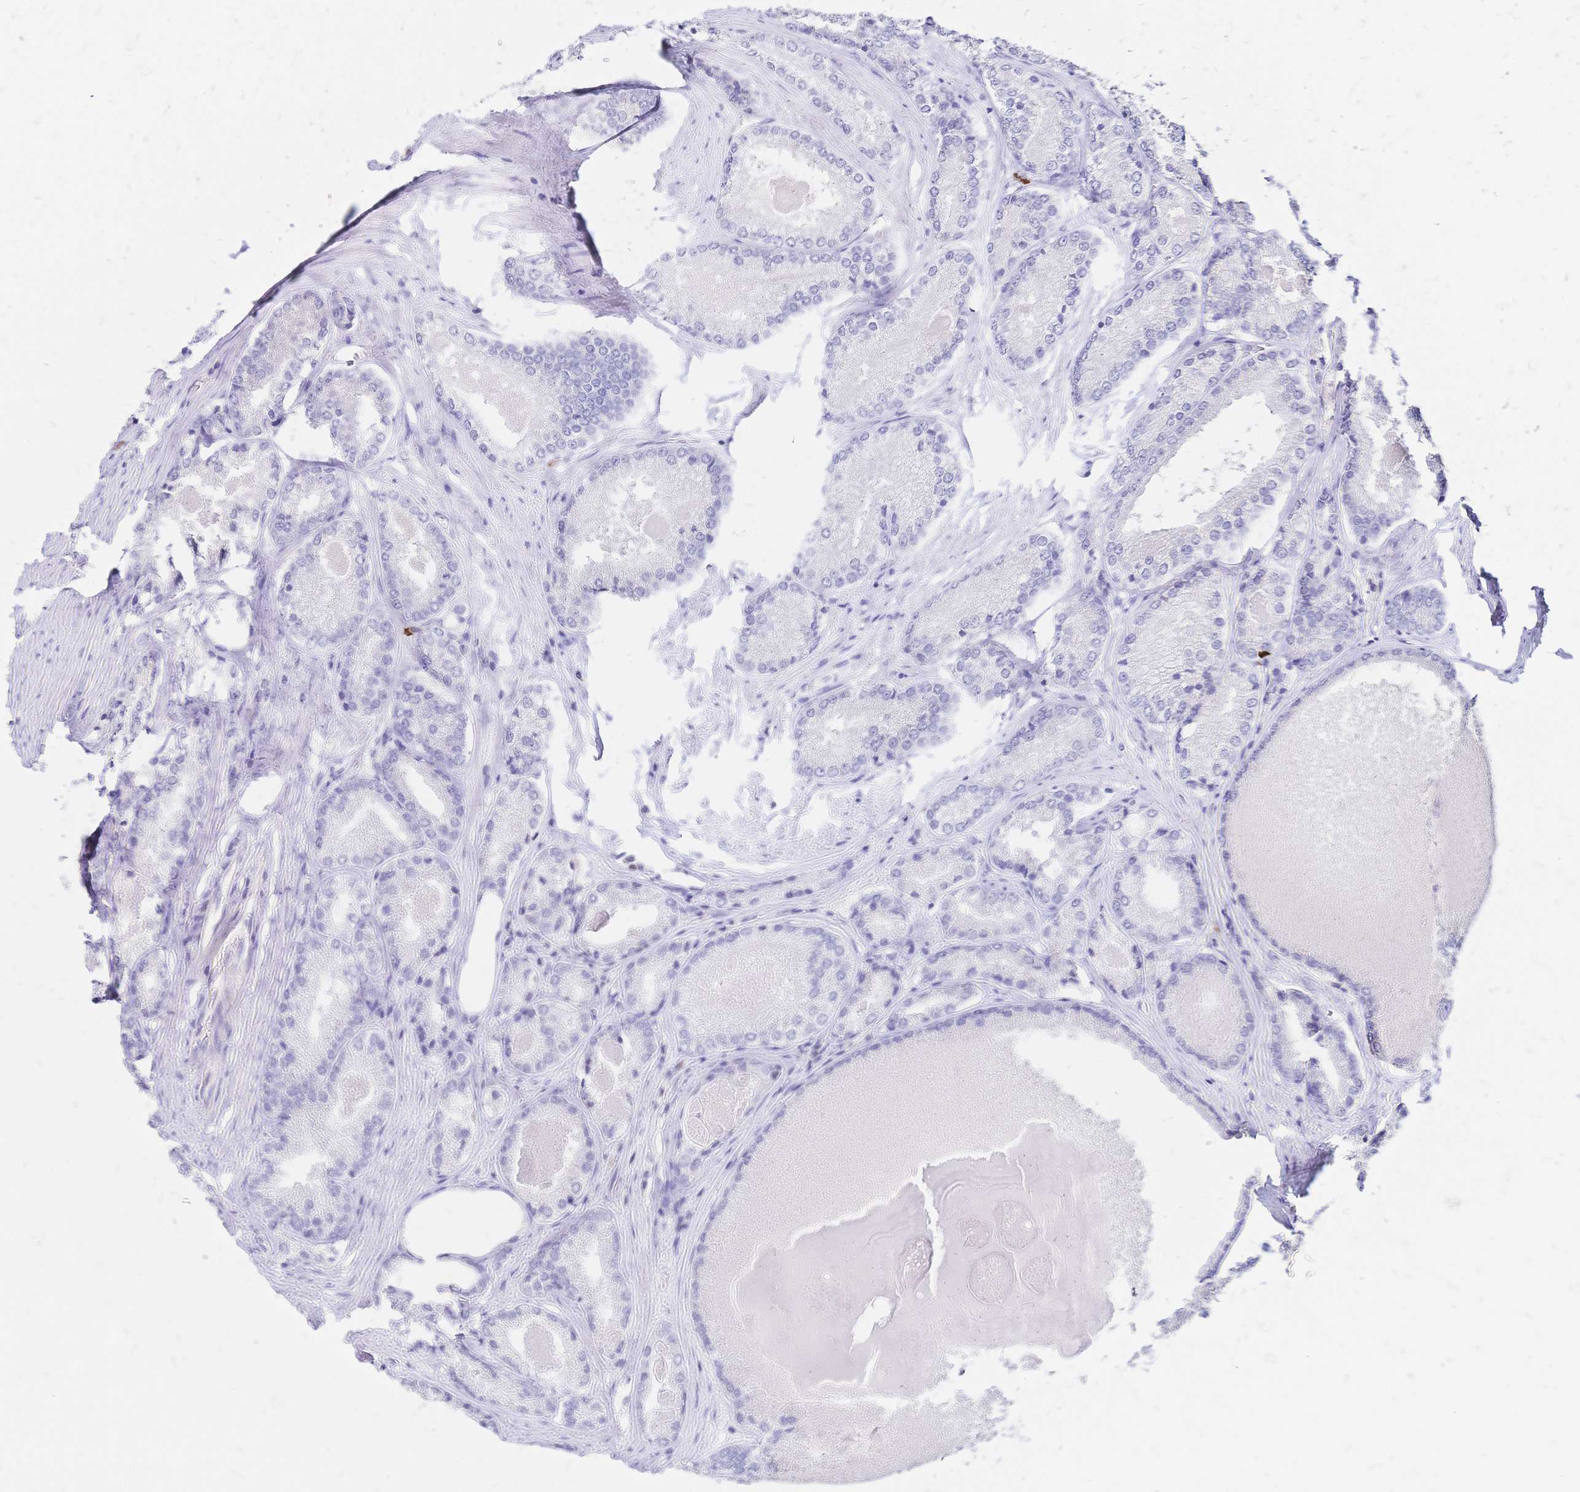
{"staining": {"intensity": "negative", "quantity": "none", "location": "none"}, "tissue": "prostate cancer", "cell_type": "Tumor cells", "image_type": "cancer", "snomed": [{"axis": "morphology", "description": "Adenocarcinoma, NOS"}, {"axis": "morphology", "description": "Adenocarcinoma, Low grade"}, {"axis": "topography", "description": "Prostate"}], "caption": "High magnification brightfield microscopy of adenocarcinoma (prostate) stained with DAB (3,3'-diaminobenzidine) (brown) and counterstained with hematoxylin (blue): tumor cells show no significant staining. Brightfield microscopy of immunohistochemistry (IHC) stained with DAB (3,3'-diaminobenzidine) (brown) and hematoxylin (blue), captured at high magnification.", "gene": "IL2RA", "patient": {"sex": "male", "age": 68}}